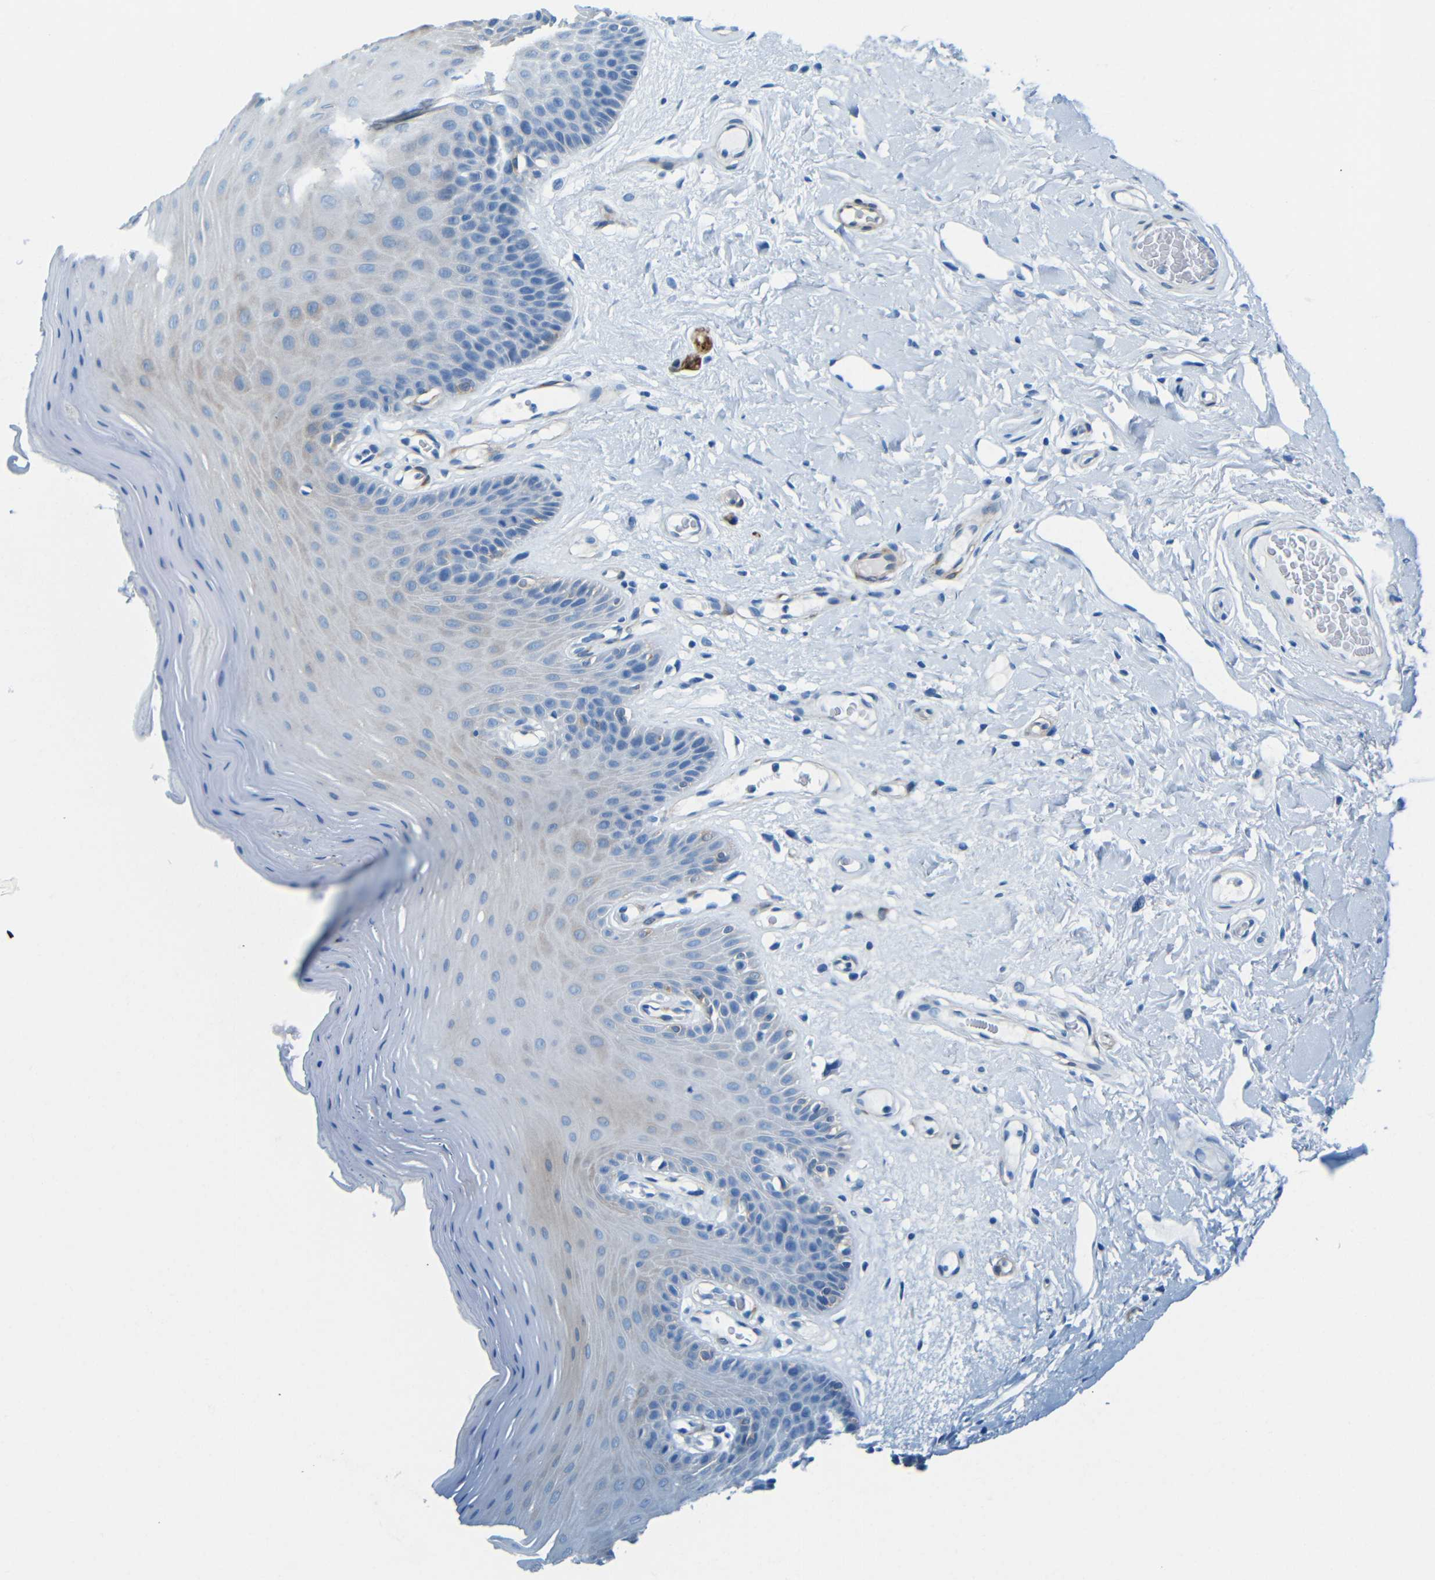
{"staining": {"intensity": "negative", "quantity": "none", "location": "none"}, "tissue": "oral mucosa", "cell_type": "Squamous epithelial cells", "image_type": "normal", "snomed": [{"axis": "morphology", "description": "Normal tissue, NOS"}, {"axis": "morphology", "description": "Squamous cell carcinoma, NOS"}, {"axis": "topography", "description": "Skeletal muscle"}, {"axis": "topography", "description": "Adipose tissue"}, {"axis": "topography", "description": "Vascular tissue"}, {"axis": "topography", "description": "Oral tissue"}, {"axis": "topography", "description": "Peripheral nerve tissue"}, {"axis": "topography", "description": "Head-Neck"}], "caption": "DAB immunohistochemical staining of benign human oral mucosa exhibits no significant staining in squamous epithelial cells.", "gene": "MAP2", "patient": {"sex": "male", "age": 71}}